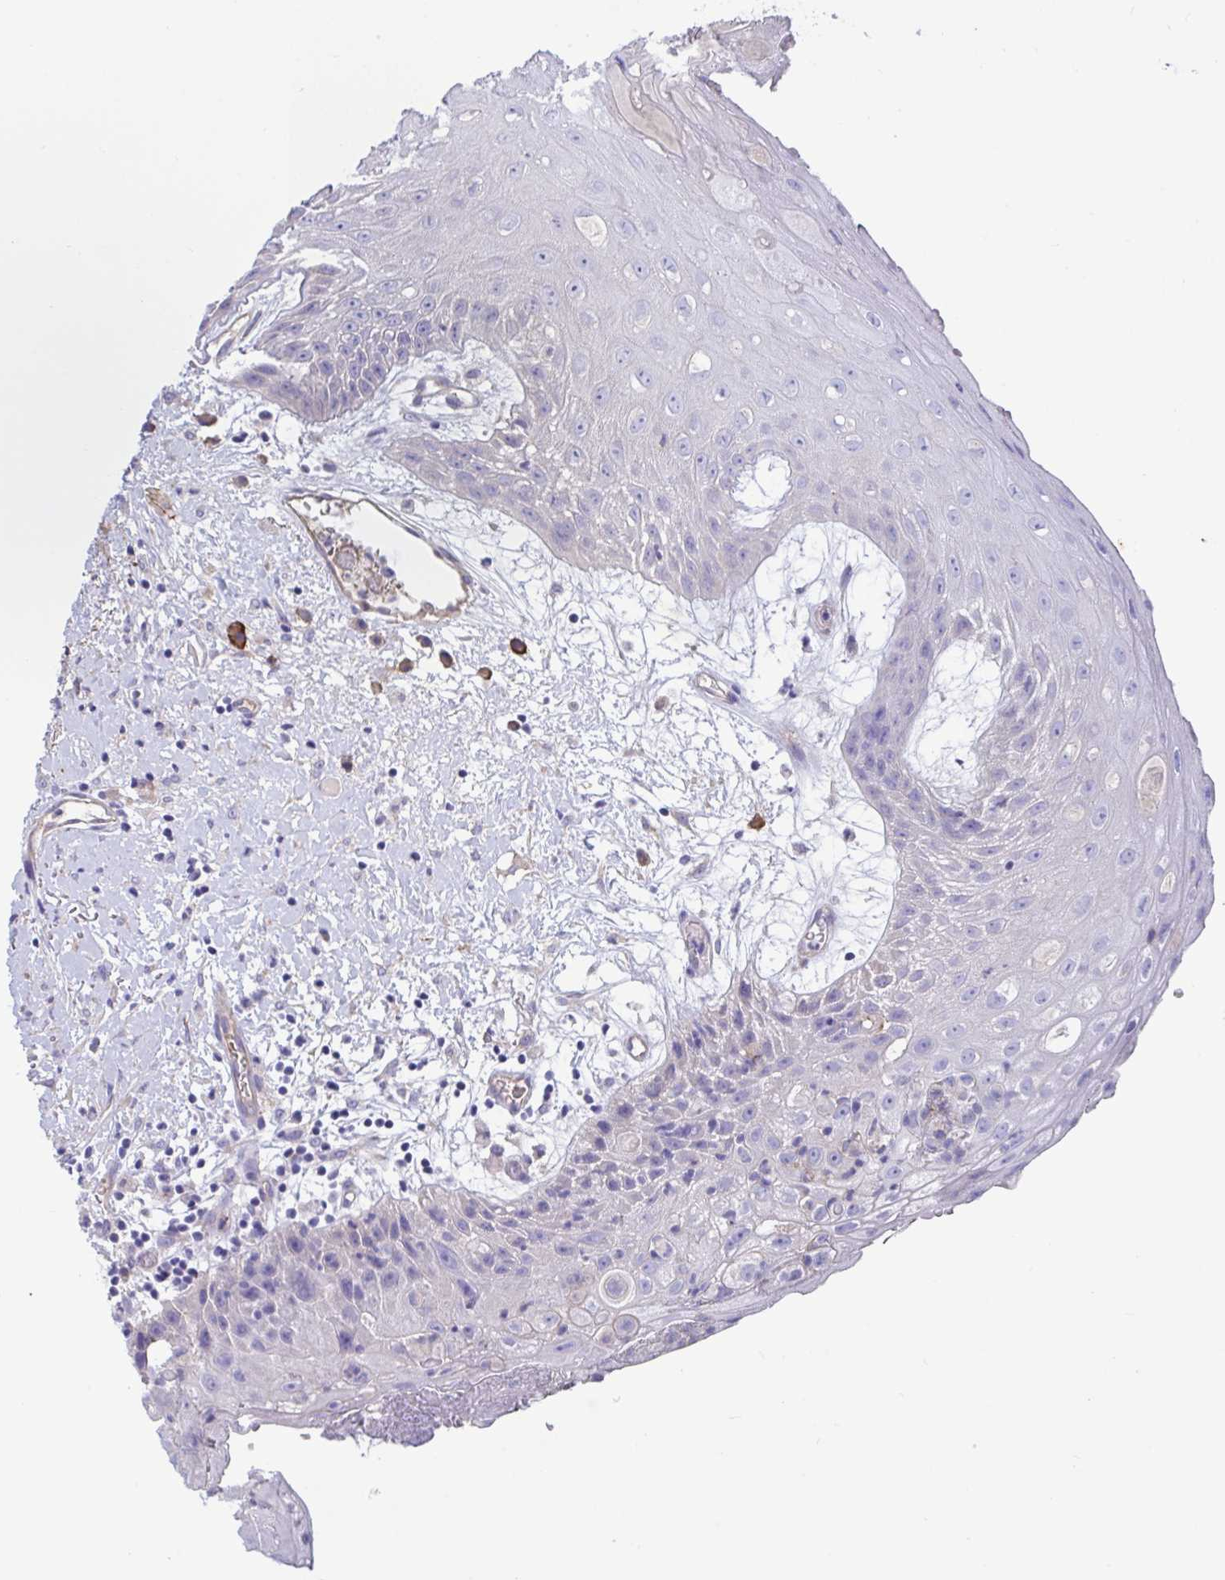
{"staining": {"intensity": "strong", "quantity": "<25%", "location": "cytoplasmic/membranous"}, "tissue": "oral mucosa", "cell_type": "Squamous epithelial cells", "image_type": "normal", "snomed": [{"axis": "morphology", "description": "Normal tissue, NOS"}, {"axis": "morphology", "description": "Squamous cell carcinoma, NOS"}, {"axis": "topography", "description": "Oral tissue"}, {"axis": "topography", "description": "Peripheral nerve tissue"}, {"axis": "topography", "description": "Head-Neck"}], "caption": "Oral mucosa stained with immunohistochemistry exhibits strong cytoplasmic/membranous expression in approximately <25% of squamous epithelial cells.", "gene": "SLC66A1", "patient": {"sex": "female", "age": 59}}